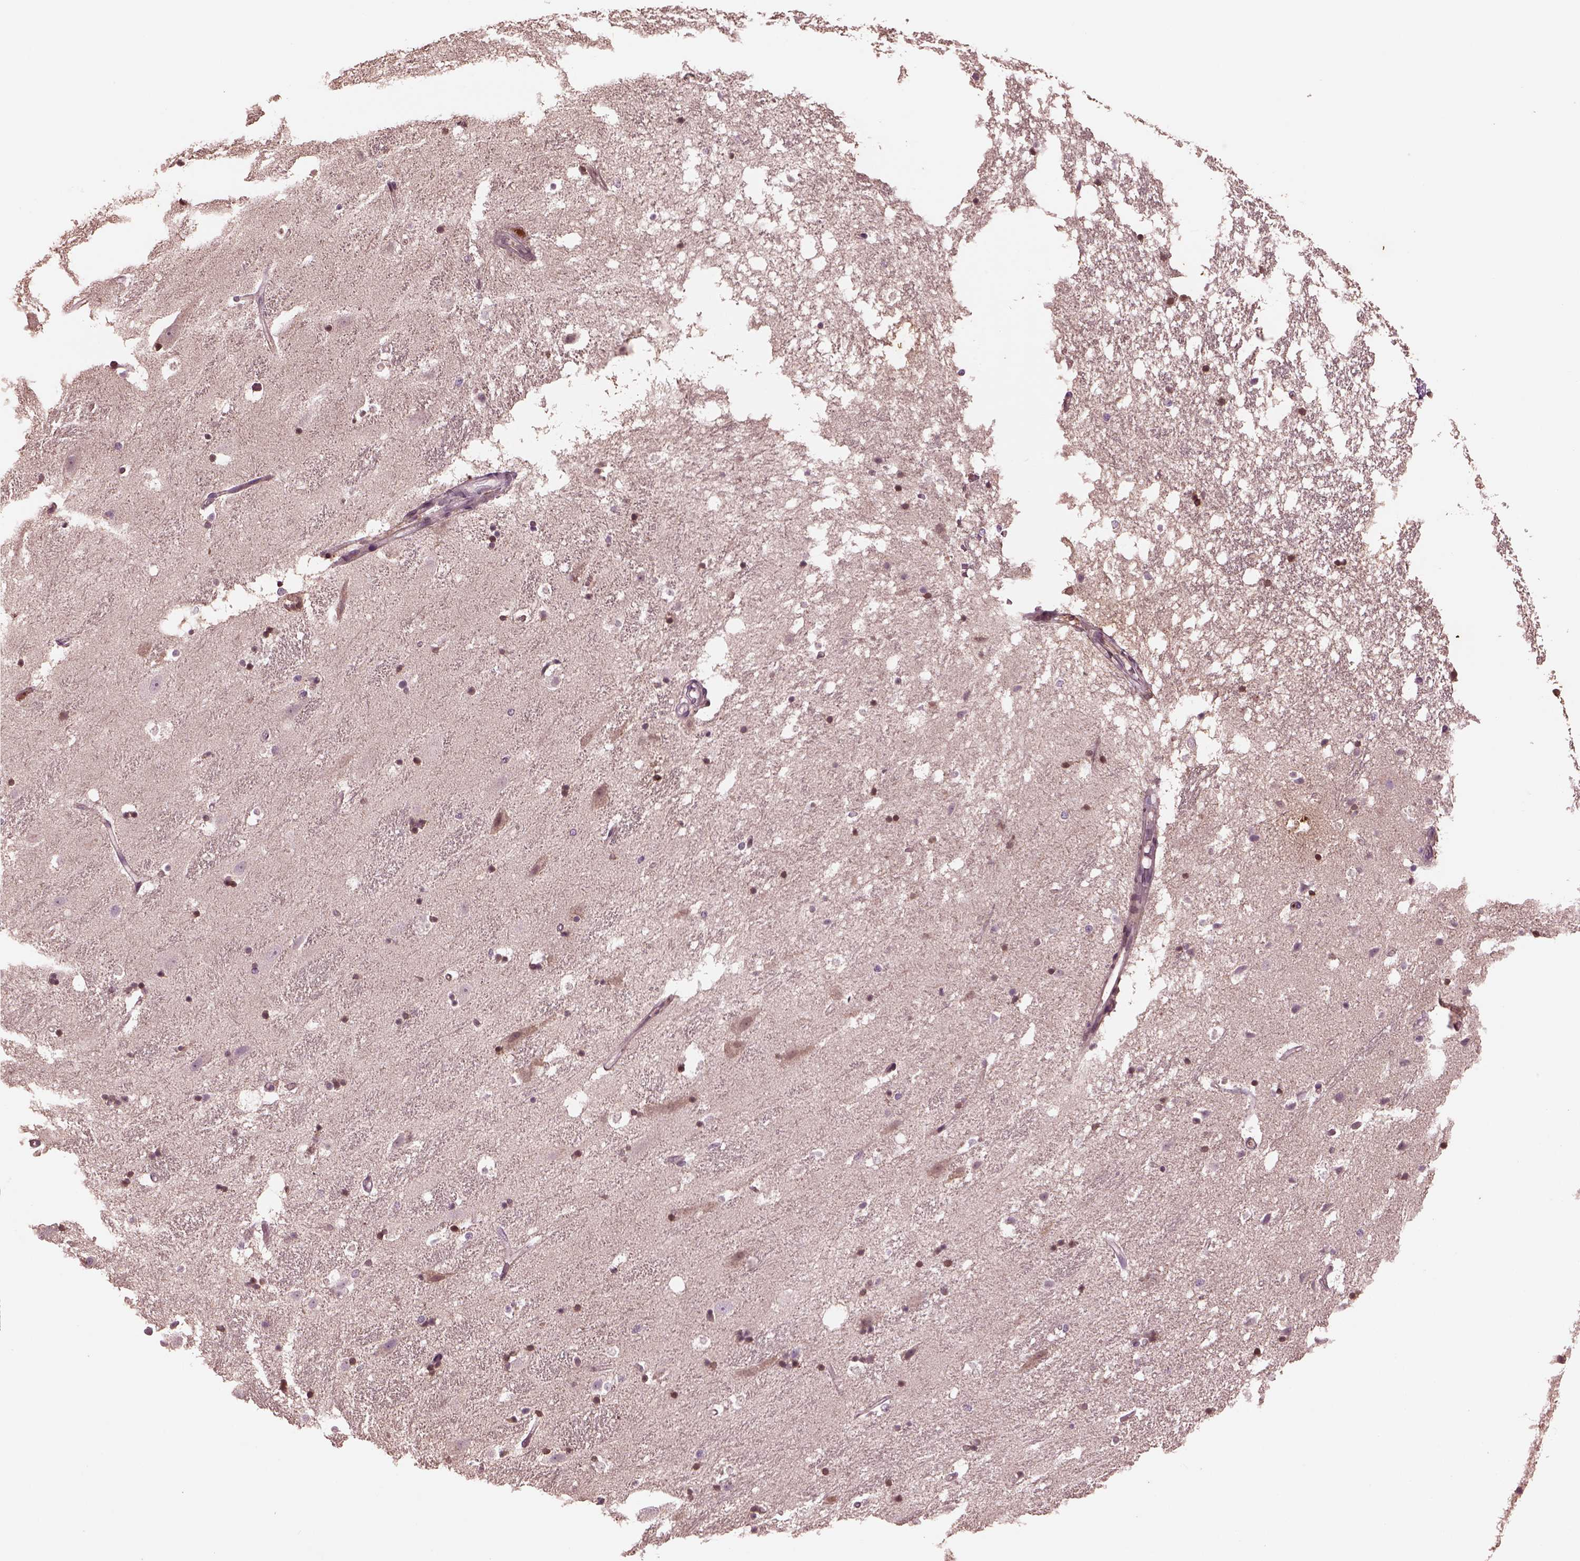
{"staining": {"intensity": "weak", "quantity": "<25%", "location": "cytoplasmic/membranous"}, "tissue": "hippocampus", "cell_type": "Glial cells", "image_type": "normal", "snomed": [{"axis": "morphology", "description": "Normal tissue, NOS"}, {"axis": "topography", "description": "Hippocampus"}], "caption": "Normal hippocampus was stained to show a protein in brown. There is no significant expression in glial cells. (DAB immunohistochemistry (IHC) visualized using brightfield microscopy, high magnification).", "gene": "PTX4", "patient": {"sex": "male", "age": 49}}